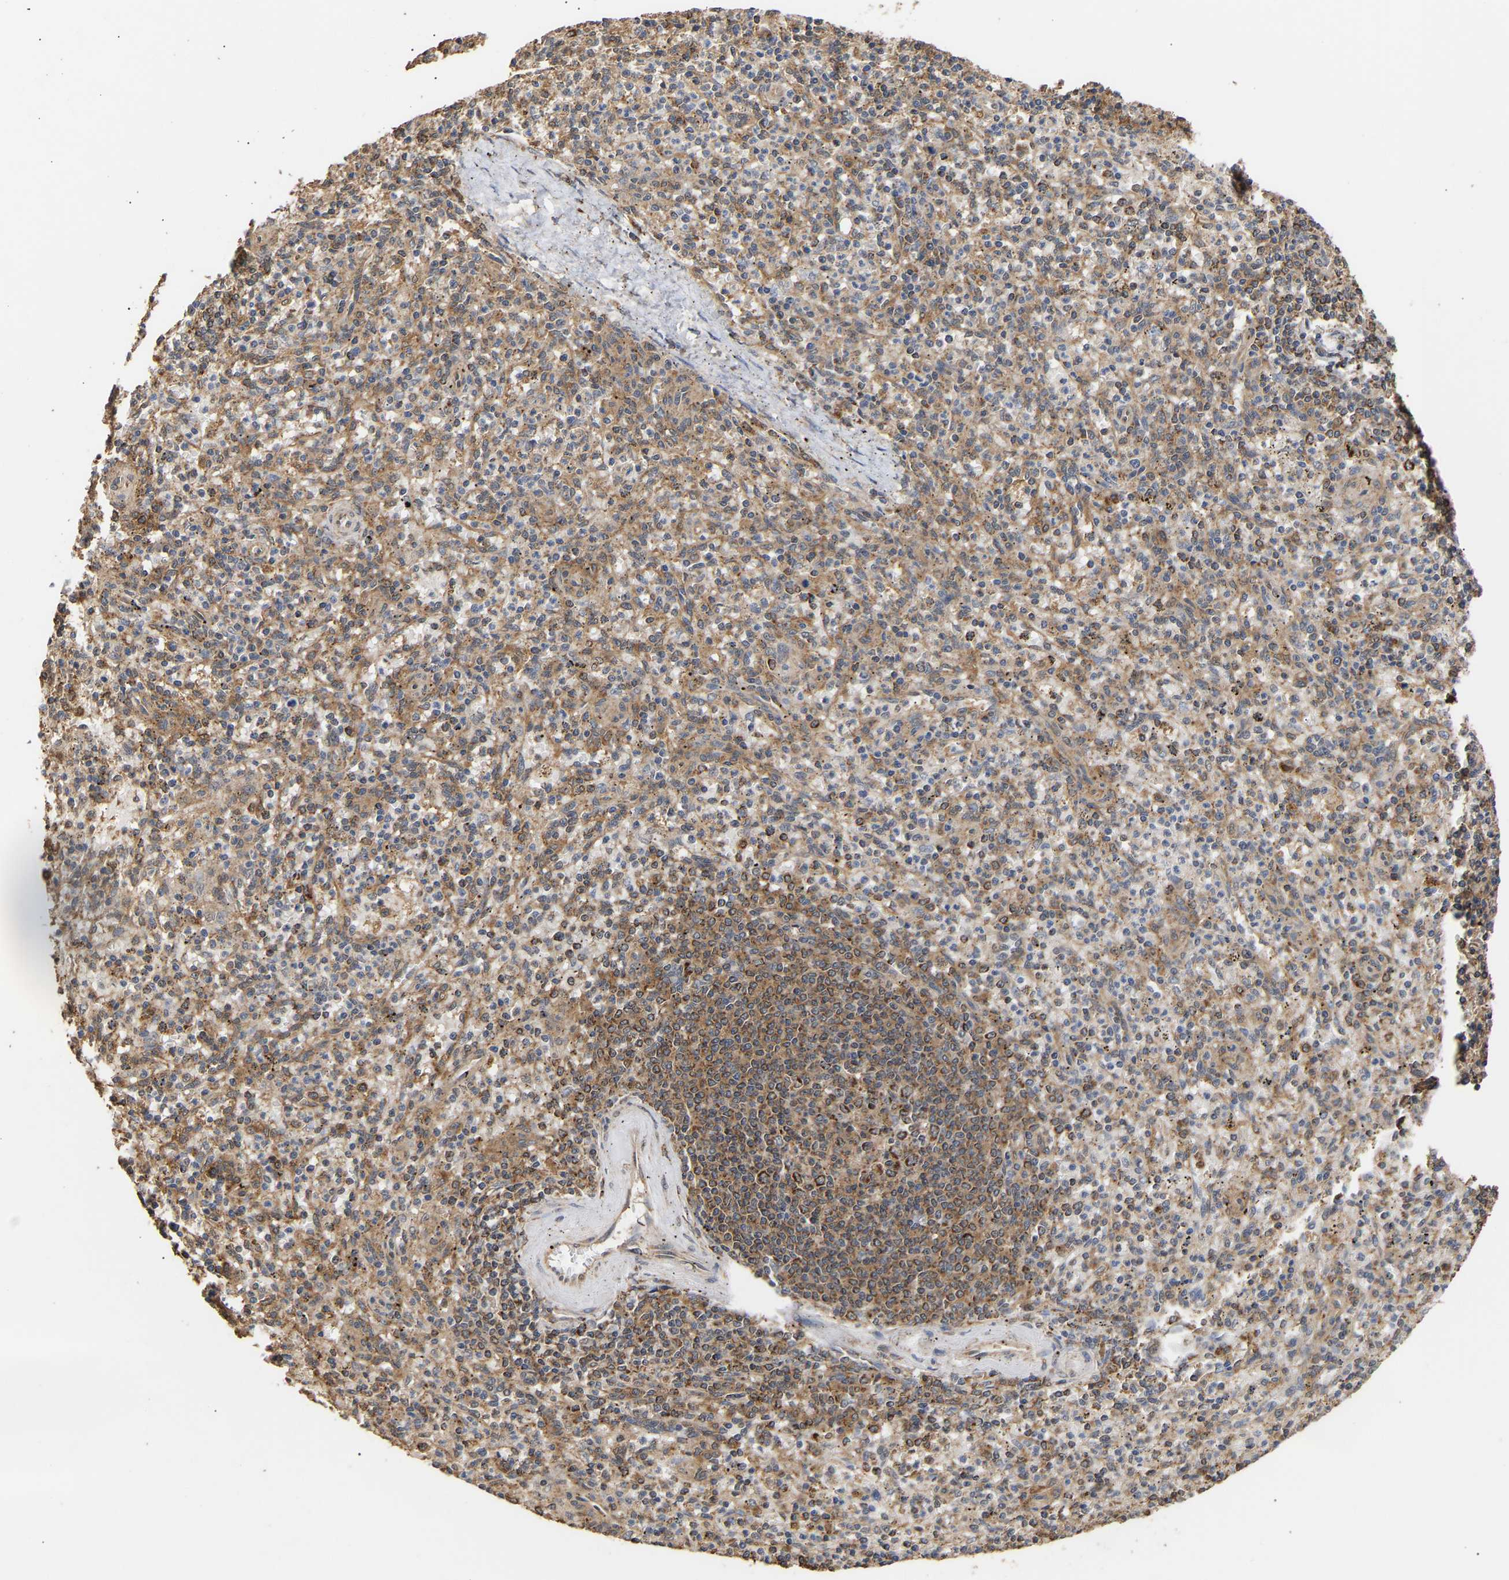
{"staining": {"intensity": "weak", "quantity": ">75%", "location": "cytoplasmic/membranous"}, "tissue": "spleen", "cell_type": "Cells in red pulp", "image_type": "normal", "snomed": [{"axis": "morphology", "description": "Normal tissue, NOS"}, {"axis": "topography", "description": "Spleen"}], "caption": "DAB (3,3'-diaminobenzidine) immunohistochemical staining of benign human spleen displays weak cytoplasmic/membranous protein positivity in about >75% of cells in red pulp.", "gene": "ZNF26", "patient": {"sex": "male", "age": 72}}